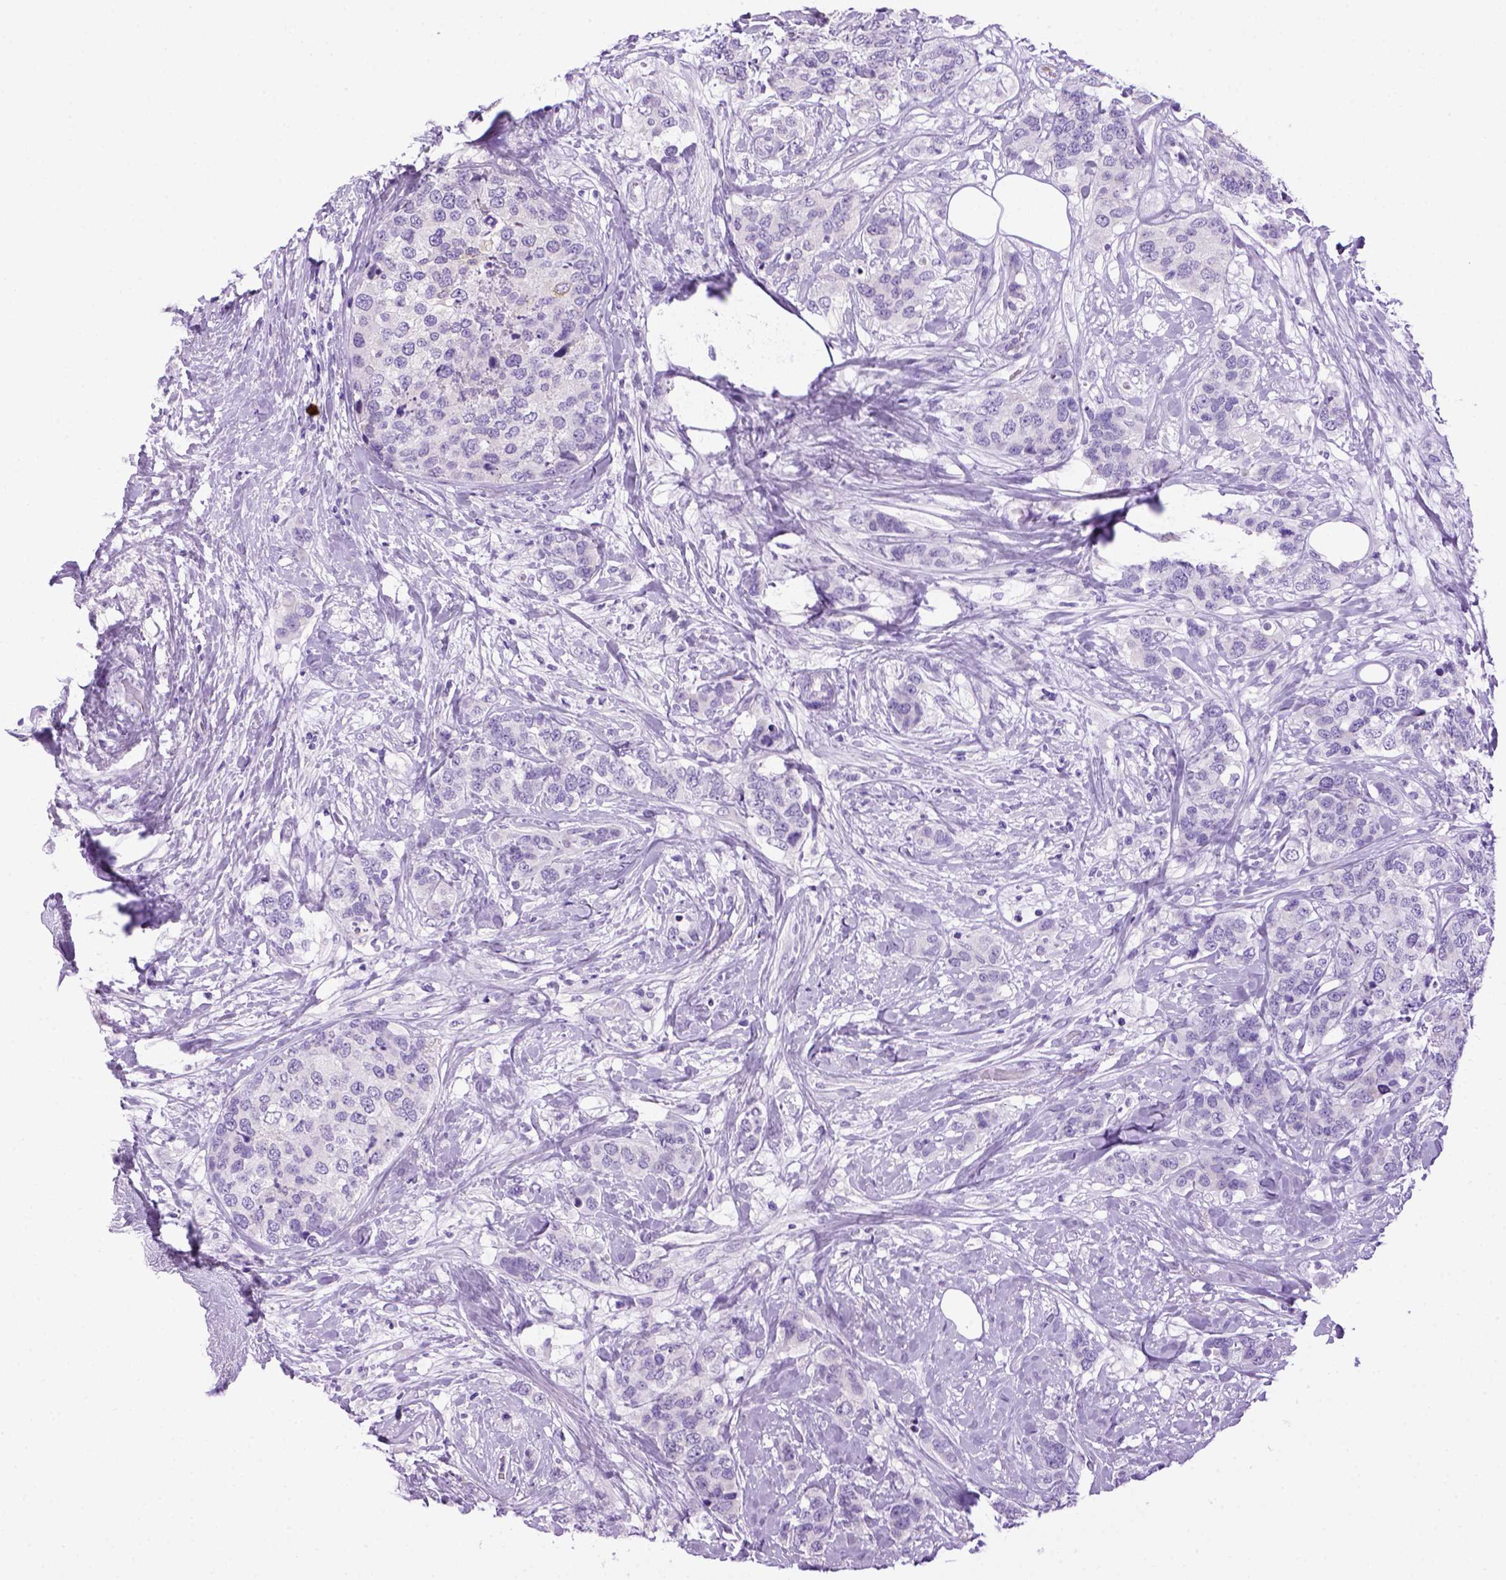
{"staining": {"intensity": "negative", "quantity": "none", "location": "none"}, "tissue": "breast cancer", "cell_type": "Tumor cells", "image_type": "cancer", "snomed": [{"axis": "morphology", "description": "Lobular carcinoma"}, {"axis": "topography", "description": "Breast"}], "caption": "Breast cancer (lobular carcinoma) was stained to show a protein in brown. There is no significant positivity in tumor cells.", "gene": "SGCG", "patient": {"sex": "female", "age": 59}}